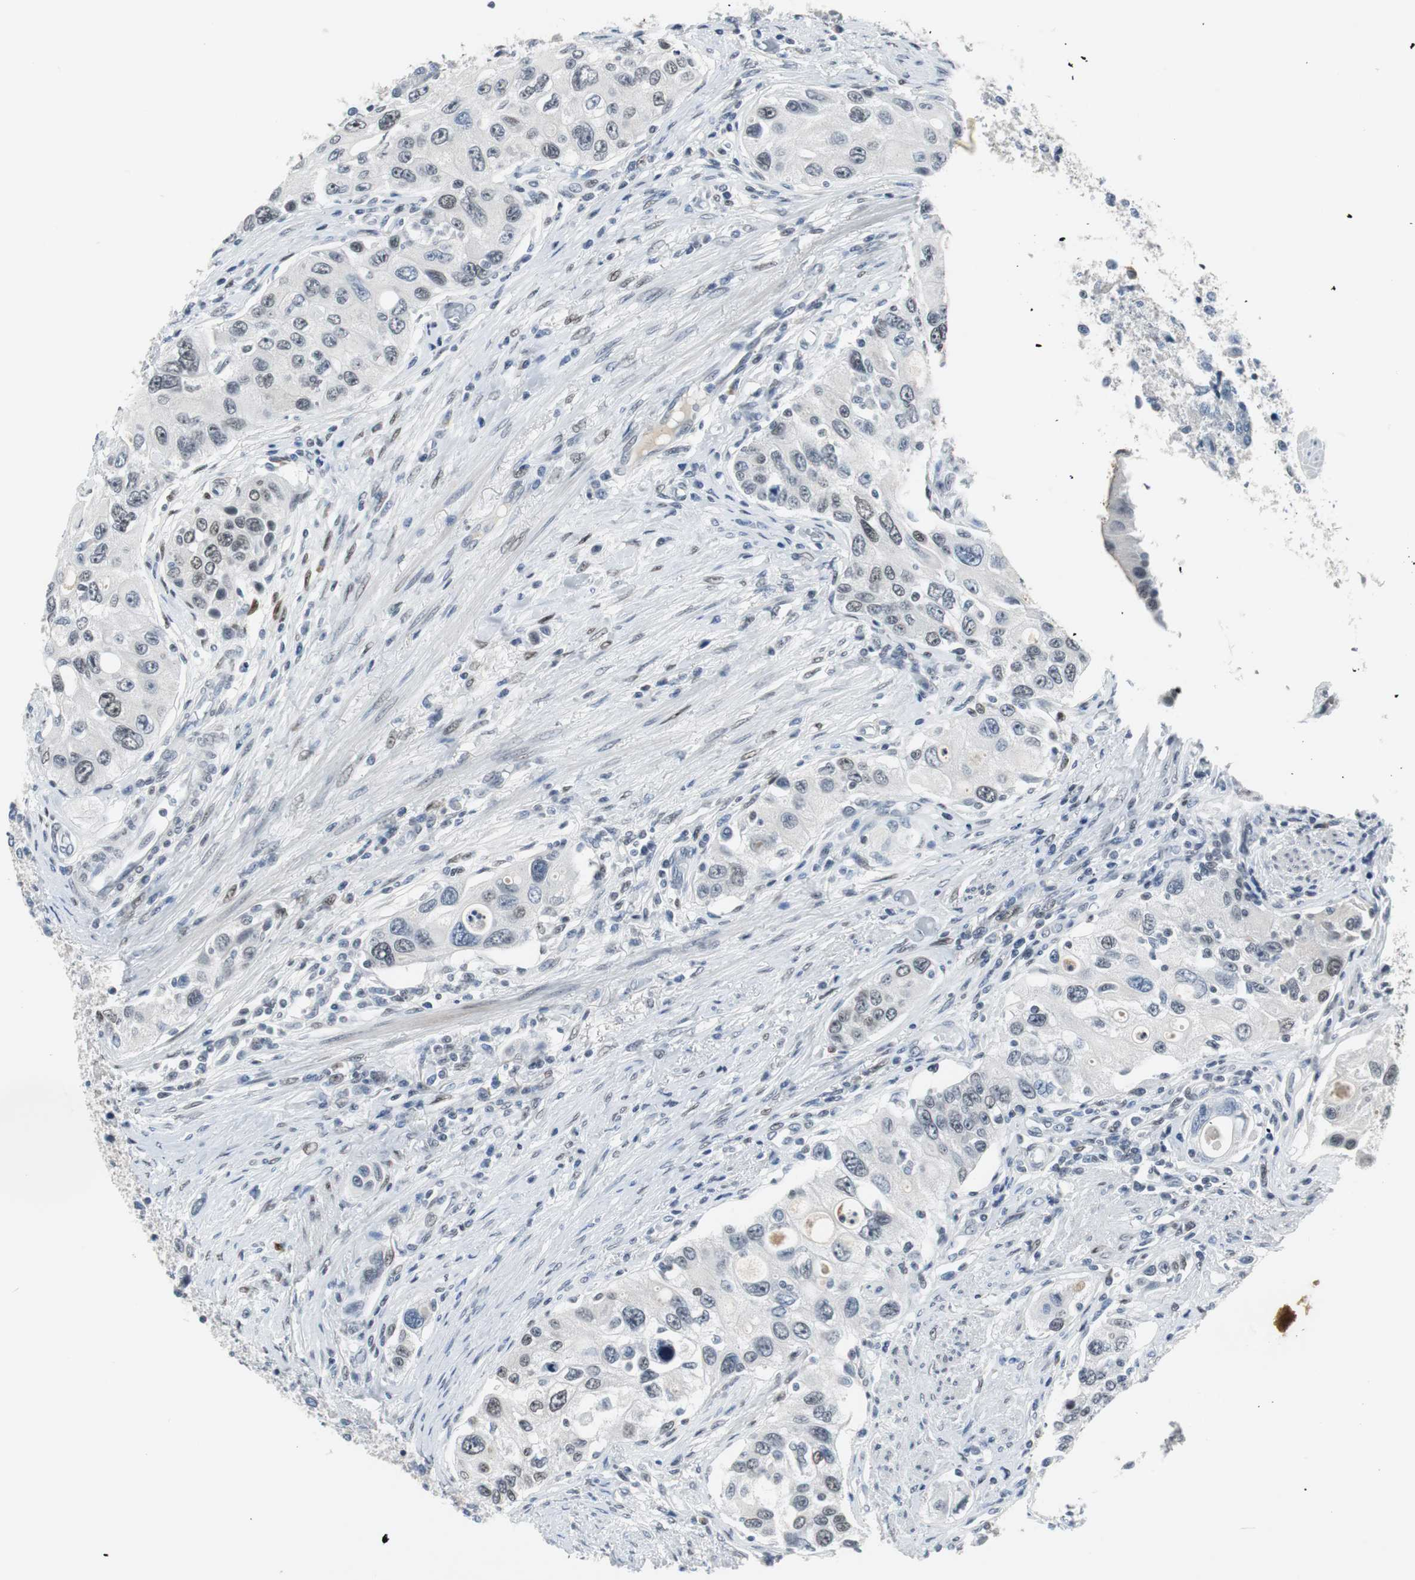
{"staining": {"intensity": "weak", "quantity": "25%-75%", "location": "nuclear"}, "tissue": "urothelial cancer", "cell_type": "Tumor cells", "image_type": "cancer", "snomed": [{"axis": "morphology", "description": "Urothelial carcinoma, High grade"}, {"axis": "topography", "description": "Urinary bladder"}], "caption": "Immunohistochemistry (IHC) of human urothelial cancer exhibits low levels of weak nuclear positivity in about 25%-75% of tumor cells. (DAB IHC with brightfield microscopy, high magnification).", "gene": "ELK1", "patient": {"sex": "female", "age": 56}}